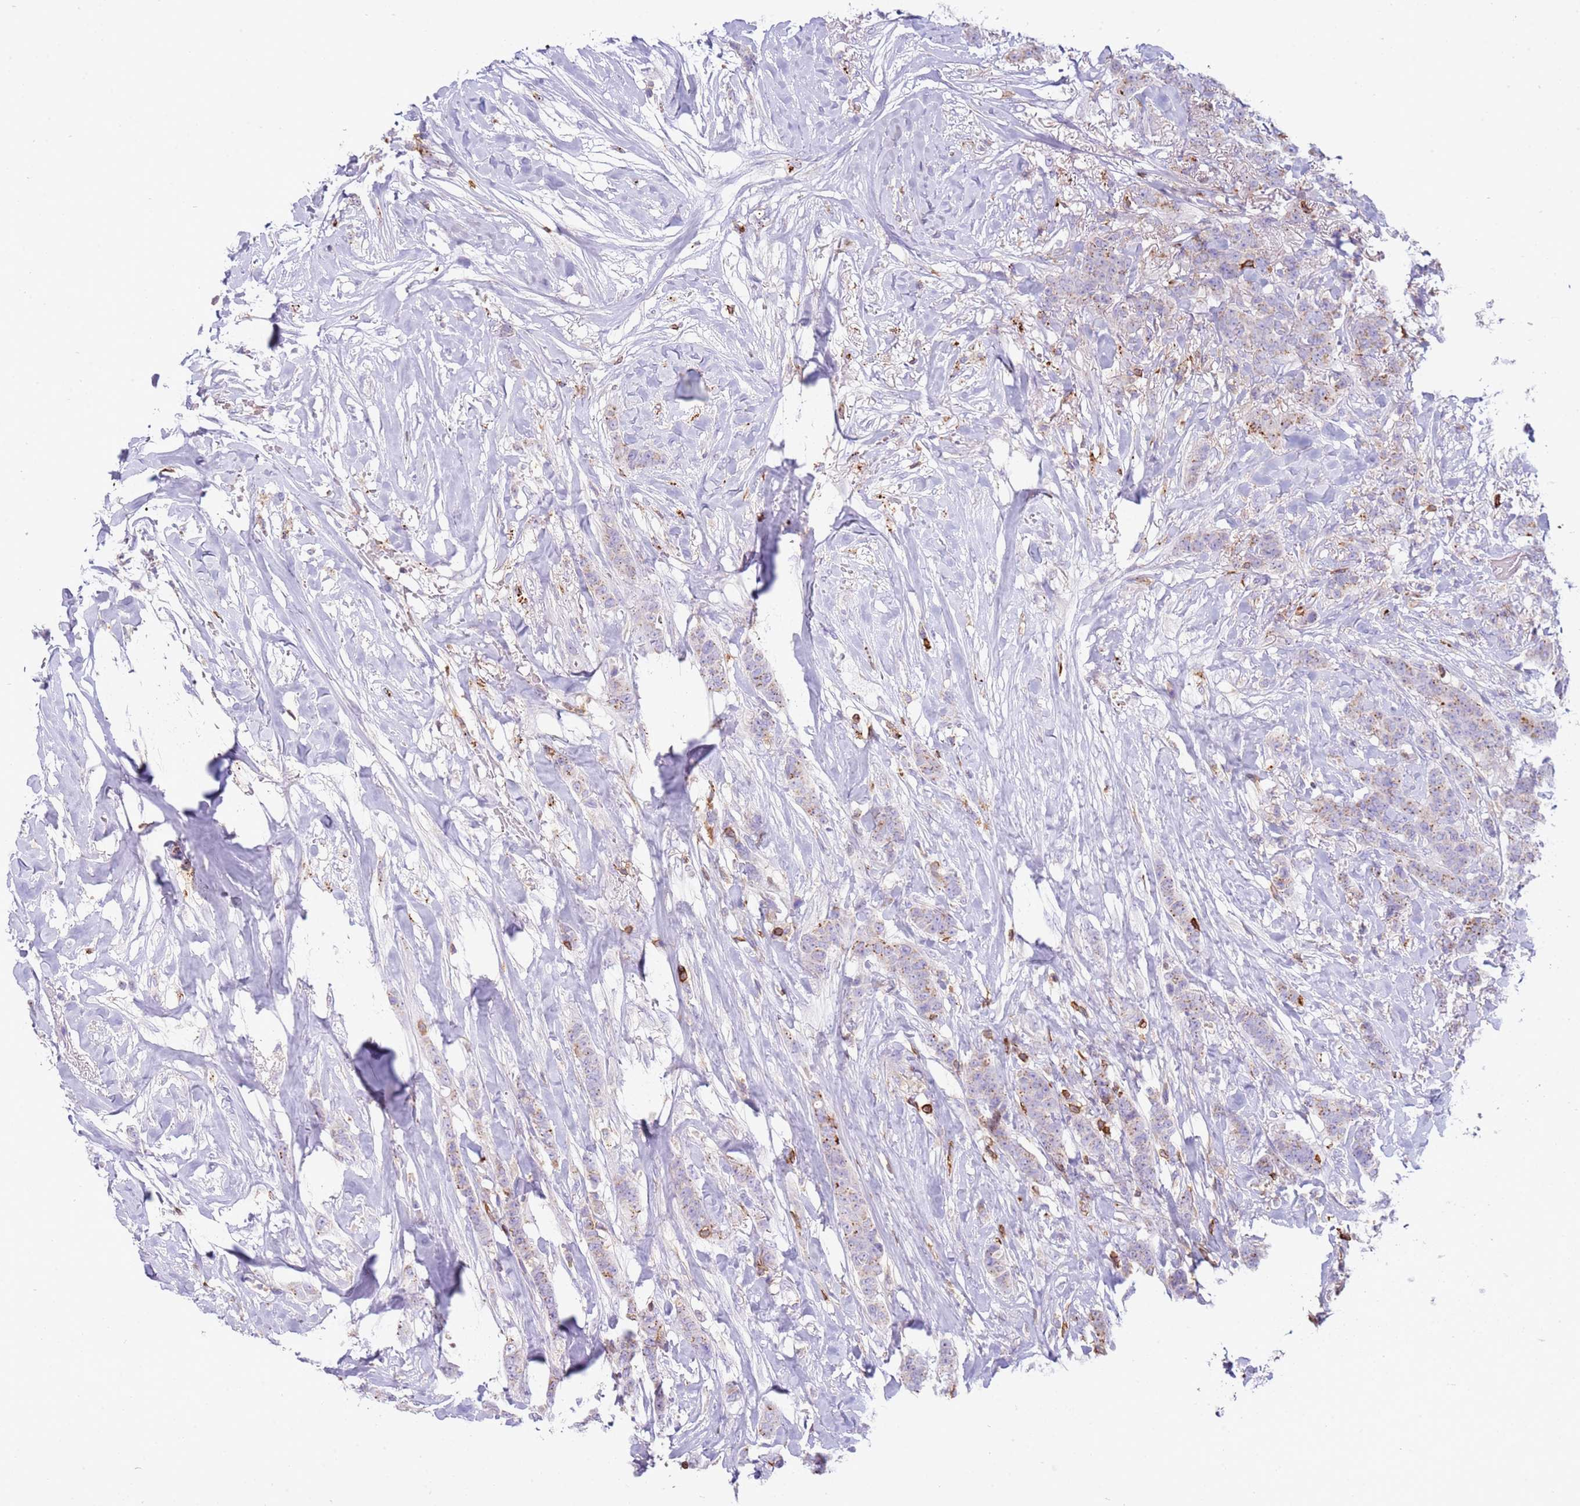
{"staining": {"intensity": "moderate", "quantity": "<25%", "location": "cytoplasmic/membranous"}, "tissue": "breast cancer", "cell_type": "Tumor cells", "image_type": "cancer", "snomed": [{"axis": "morphology", "description": "Duct carcinoma"}, {"axis": "topography", "description": "Breast"}], "caption": "A low amount of moderate cytoplasmic/membranous positivity is identified in approximately <25% of tumor cells in breast cancer tissue. Nuclei are stained in blue.", "gene": "TTPAL", "patient": {"sex": "female", "age": 40}}